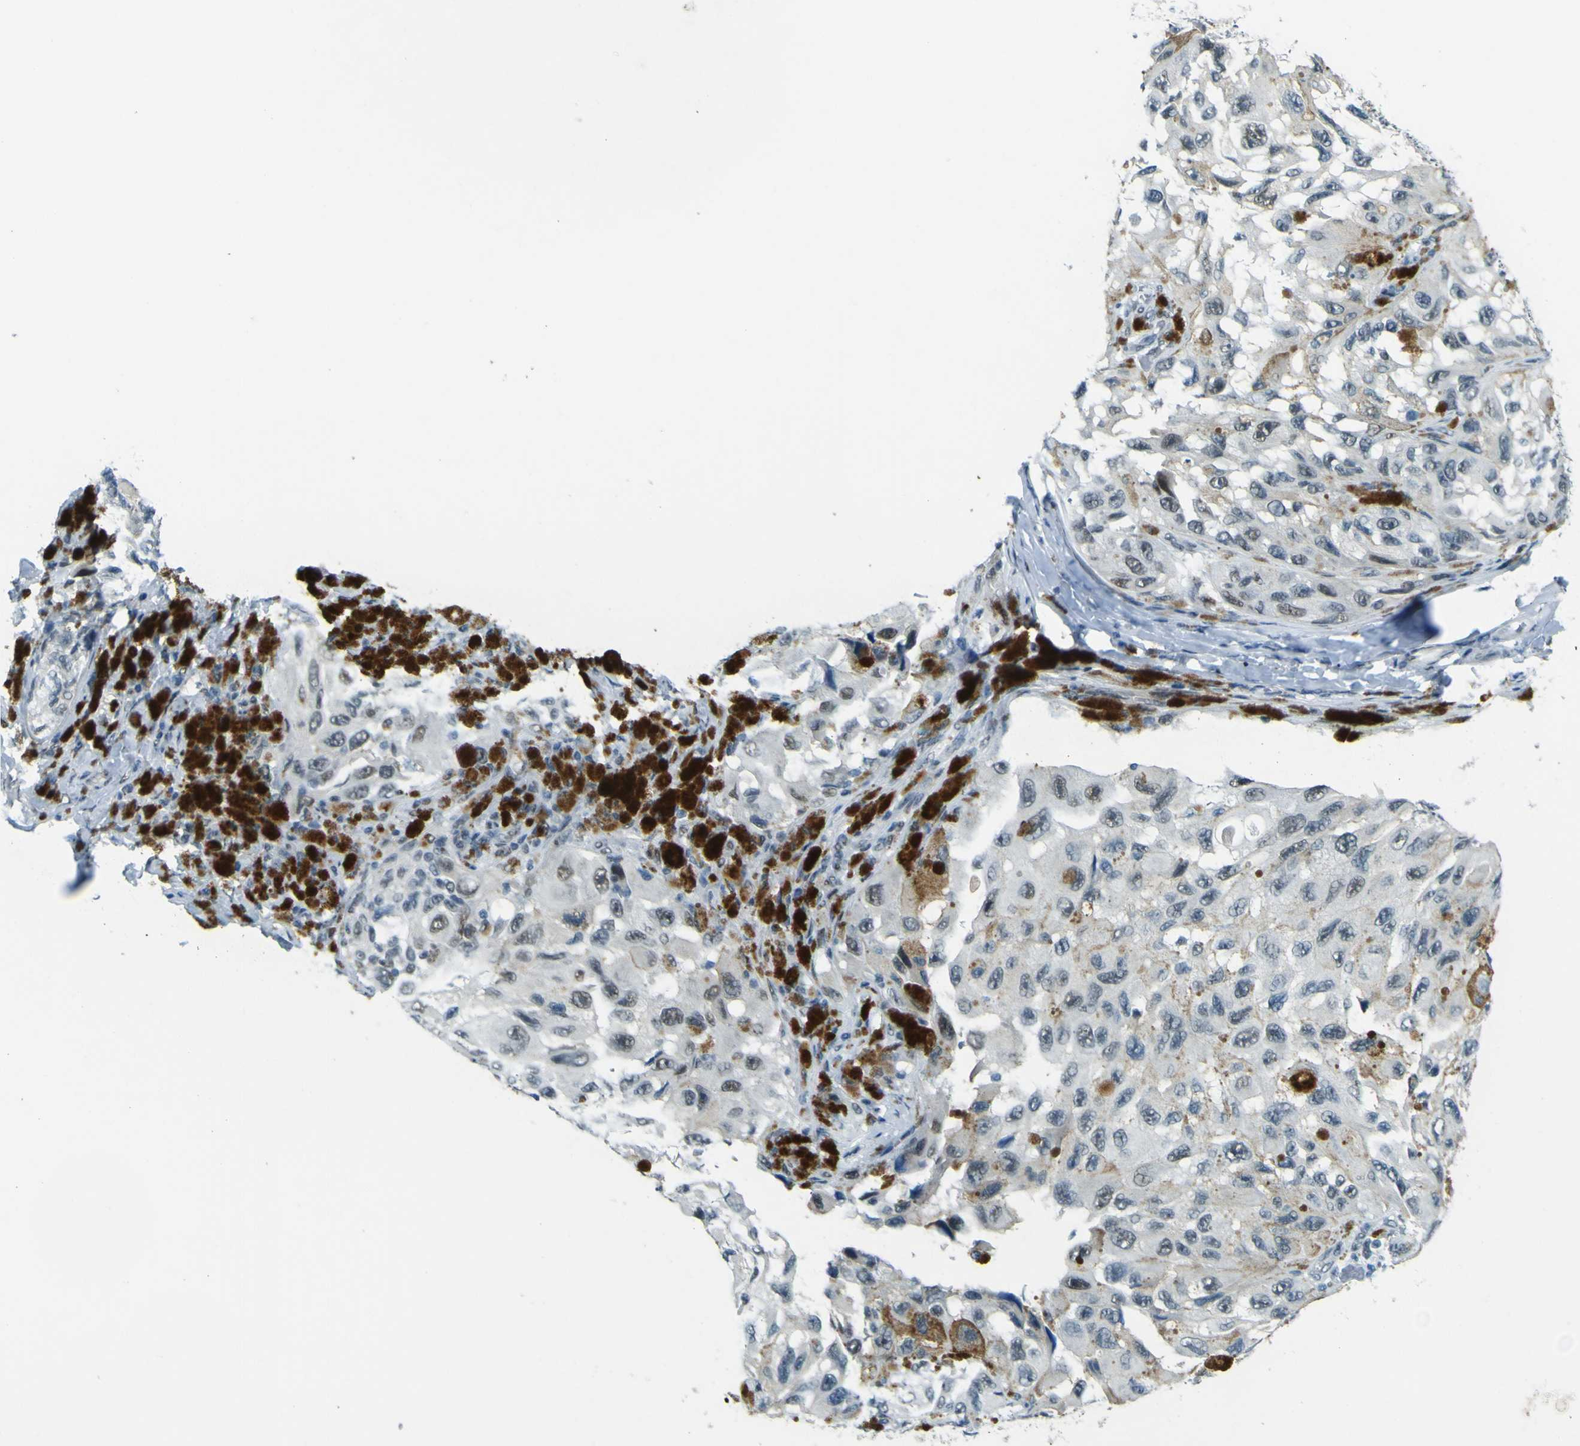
{"staining": {"intensity": "negative", "quantity": "none", "location": "none"}, "tissue": "melanoma", "cell_type": "Tumor cells", "image_type": "cancer", "snomed": [{"axis": "morphology", "description": "Malignant melanoma, NOS"}, {"axis": "topography", "description": "Skin"}], "caption": "Tumor cells are negative for protein expression in human malignant melanoma.", "gene": "CEBPG", "patient": {"sex": "female", "age": 73}}